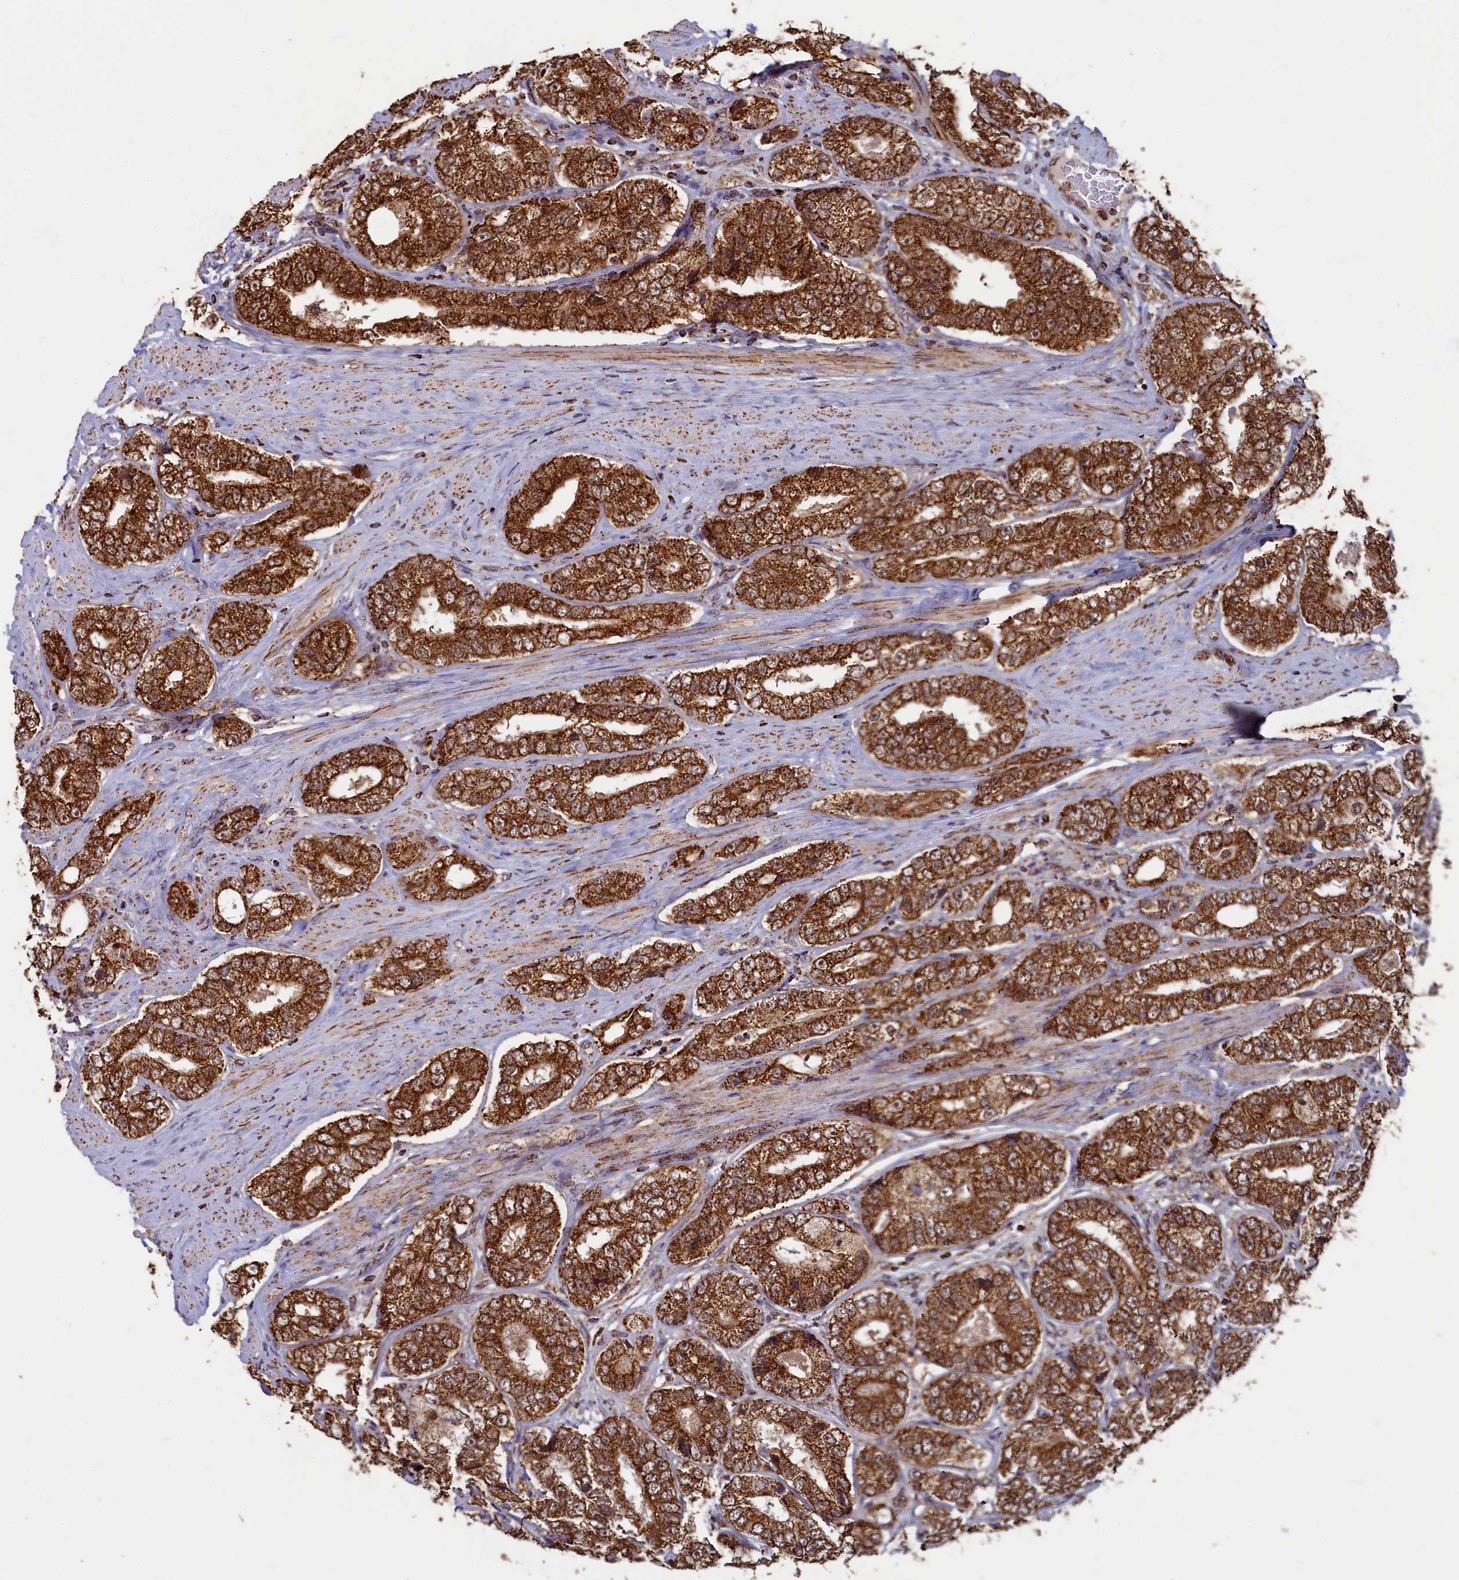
{"staining": {"intensity": "strong", "quantity": ">75%", "location": "cytoplasmic/membranous"}, "tissue": "prostate cancer", "cell_type": "Tumor cells", "image_type": "cancer", "snomed": [{"axis": "morphology", "description": "Adenocarcinoma, High grade"}, {"axis": "topography", "description": "Prostate"}], "caption": "An immunohistochemistry image of neoplastic tissue is shown. Protein staining in brown shows strong cytoplasmic/membranous positivity in high-grade adenocarcinoma (prostate) within tumor cells. Immunohistochemistry stains the protein in brown and the nuclei are stained blue.", "gene": "SPR", "patient": {"sex": "male", "age": 56}}